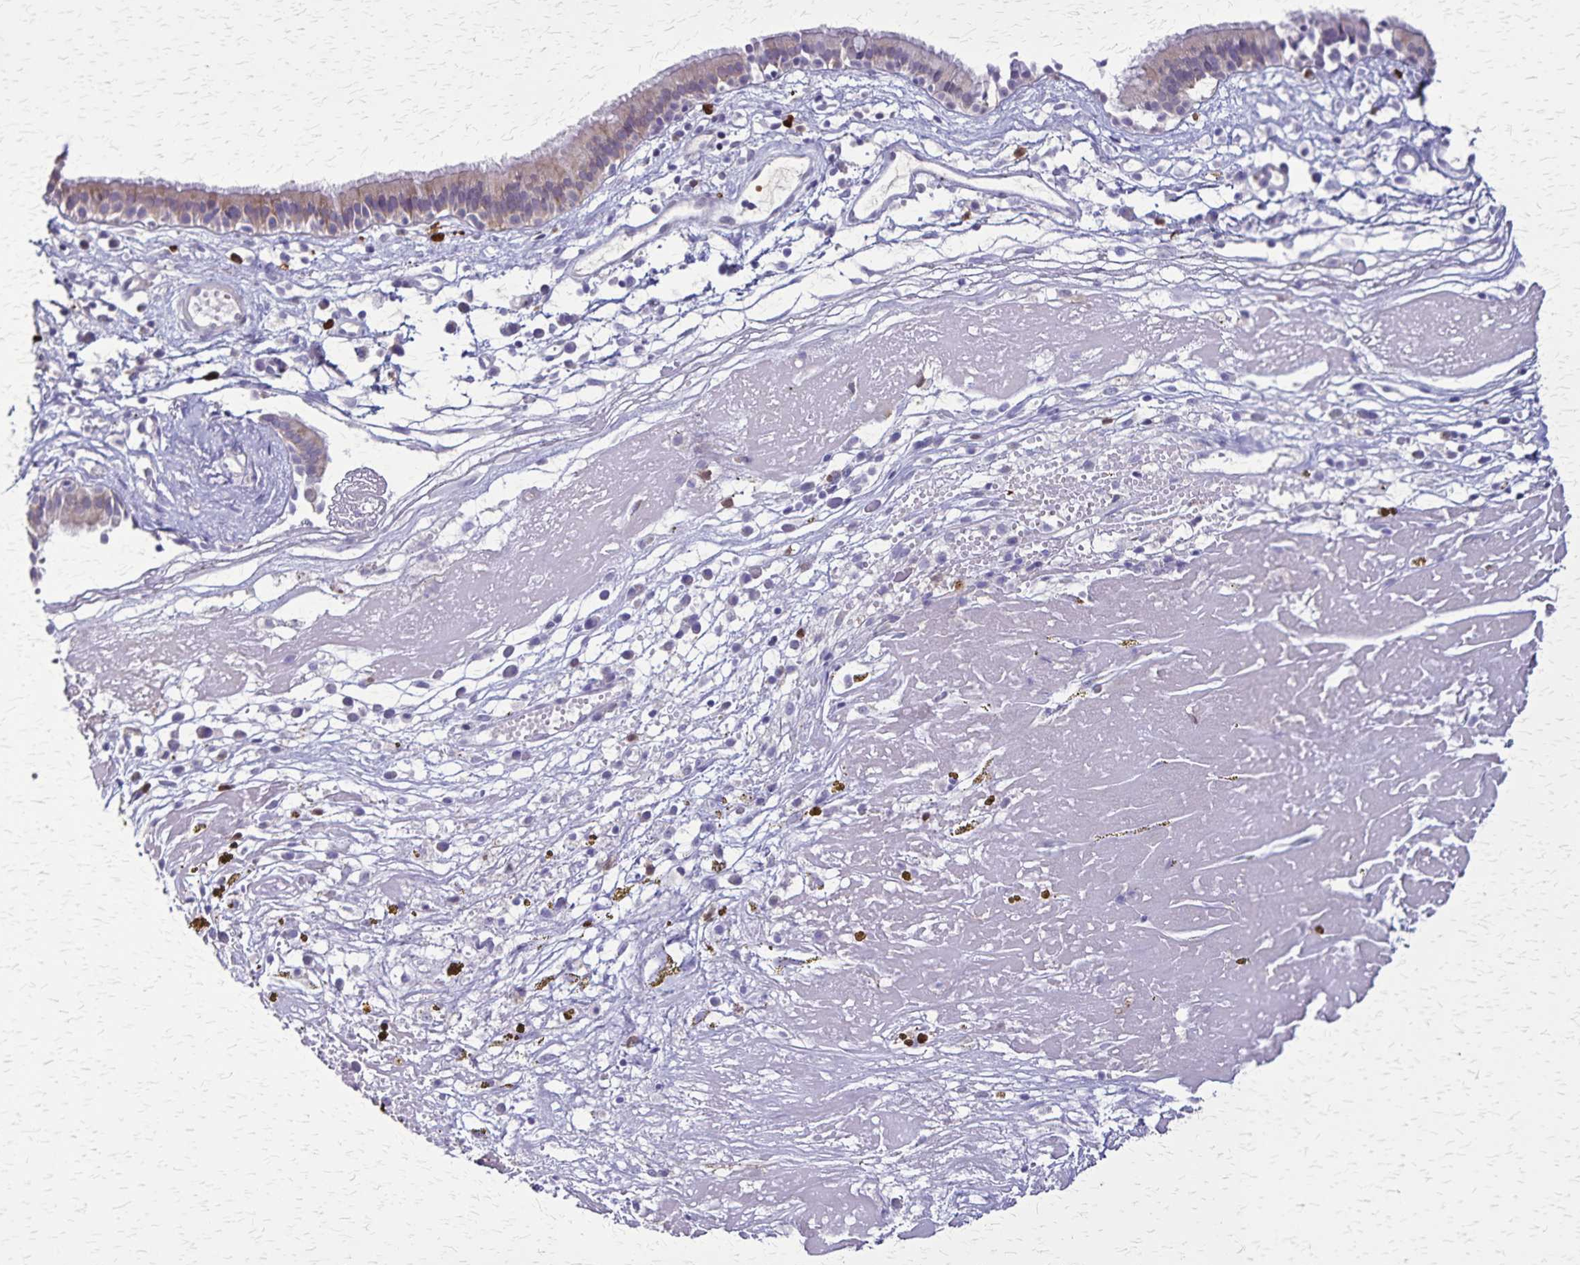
{"staining": {"intensity": "weak", "quantity": "25%-75%", "location": "cytoplasmic/membranous"}, "tissue": "nasopharynx", "cell_type": "Respiratory epithelial cells", "image_type": "normal", "snomed": [{"axis": "morphology", "description": "Normal tissue, NOS"}, {"axis": "topography", "description": "Nasopharynx"}], "caption": "A micrograph of human nasopharynx stained for a protein demonstrates weak cytoplasmic/membranous brown staining in respiratory epithelial cells. The staining was performed using DAB to visualize the protein expression in brown, while the nuclei were stained in blue with hematoxylin (Magnification: 20x).", "gene": "ULBP3", "patient": {"sex": "male", "age": 24}}